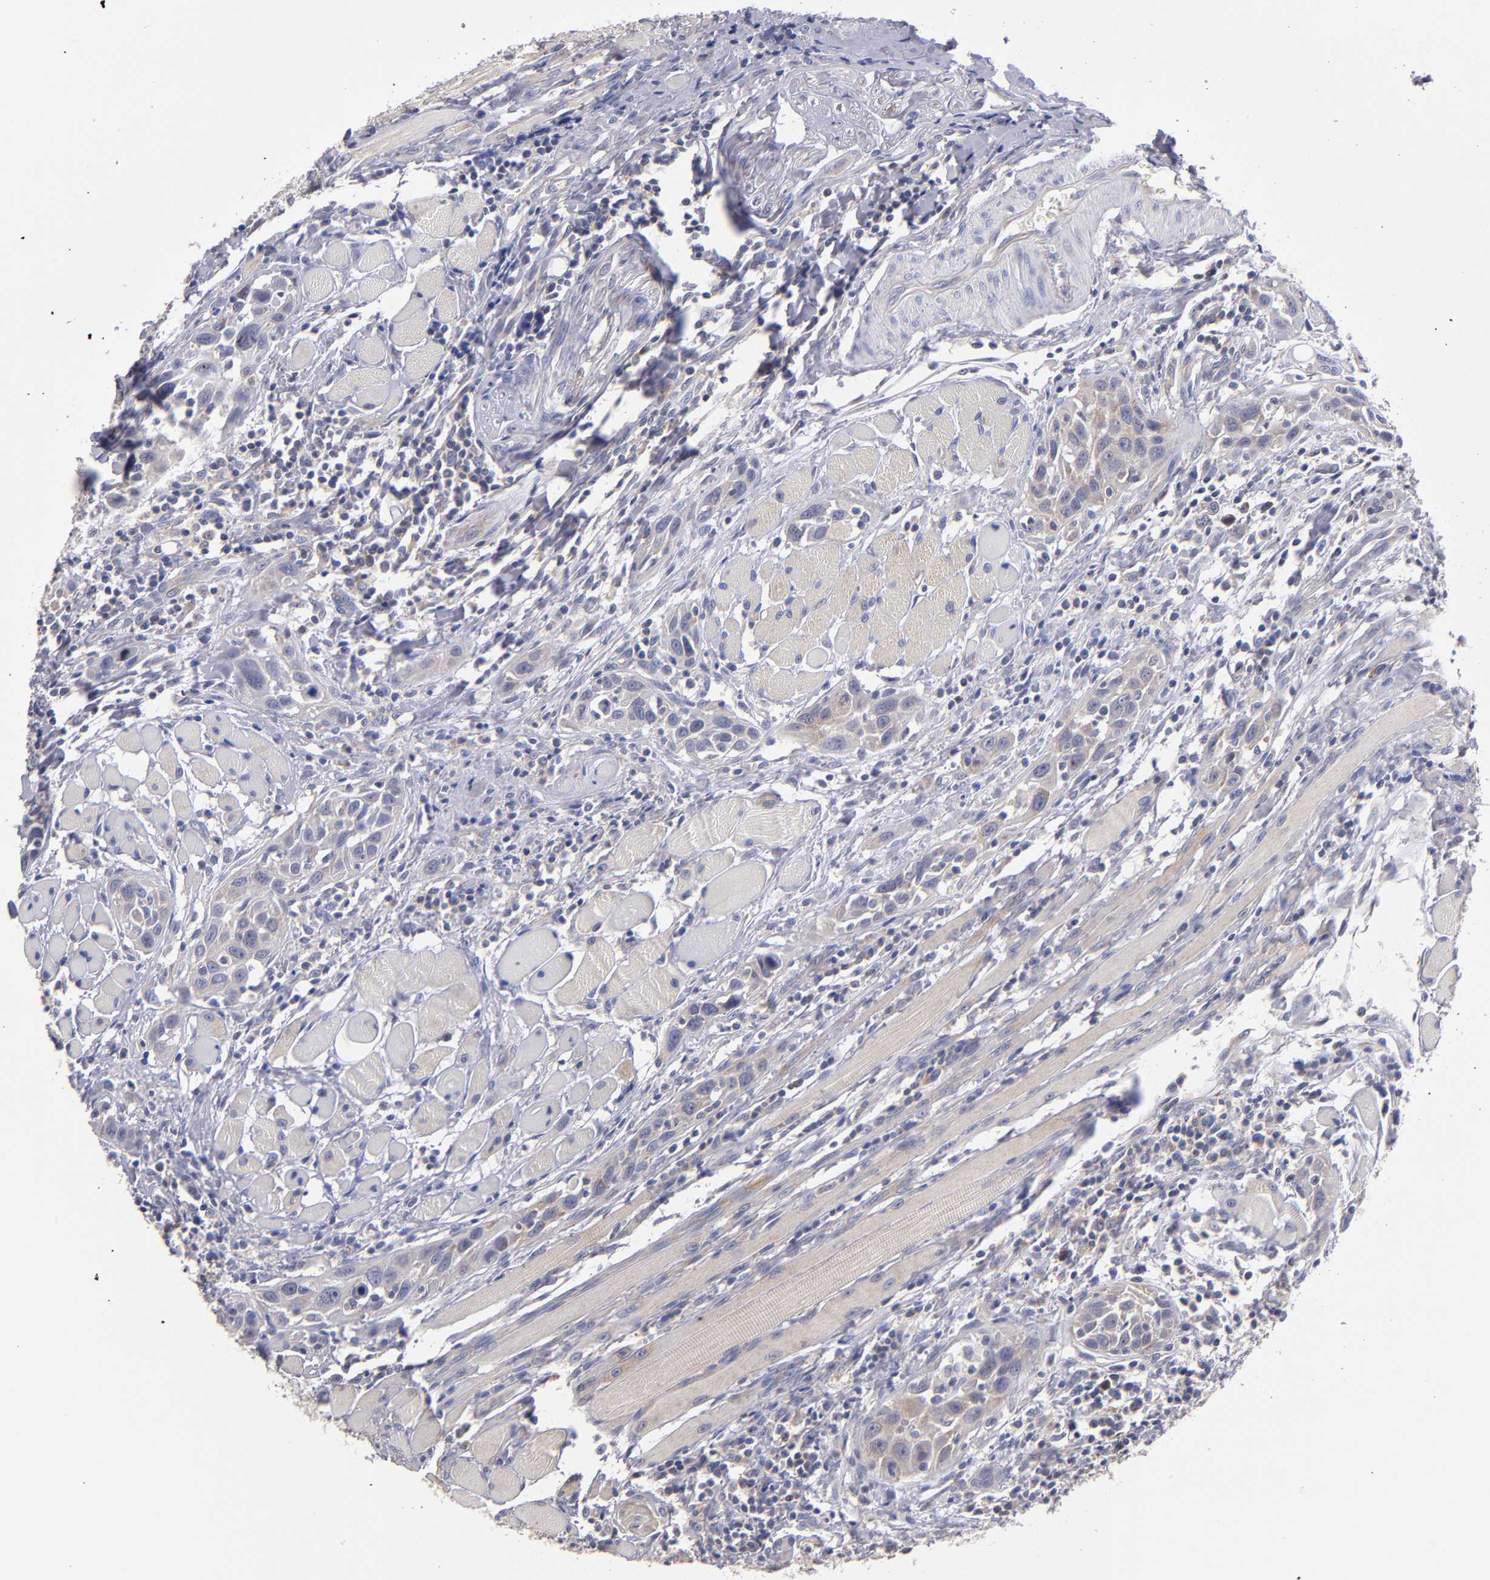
{"staining": {"intensity": "weak", "quantity": "25%-75%", "location": "cytoplasmic/membranous"}, "tissue": "head and neck cancer", "cell_type": "Tumor cells", "image_type": "cancer", "snomed": [{"axis": "morphology", "description": "Squamous cell carcinoma, NOS"}, {"axis": "topography", "description": "Oral tissue"}, {"axis": "topography", "description": "Head-Neck"}], "caption": "Tumor cells display low levels of weak cytoplasmic/membranous staining in approximately 25%-75% of cells in human squamous cell carcinoma (head and neck). (DAB (3,3'-diaminobenzidine) IHC, brown staining for protein, blue staining for nuclei).", "gene": "EIF3L", "patient": {"sex": "female", "age": 50}}